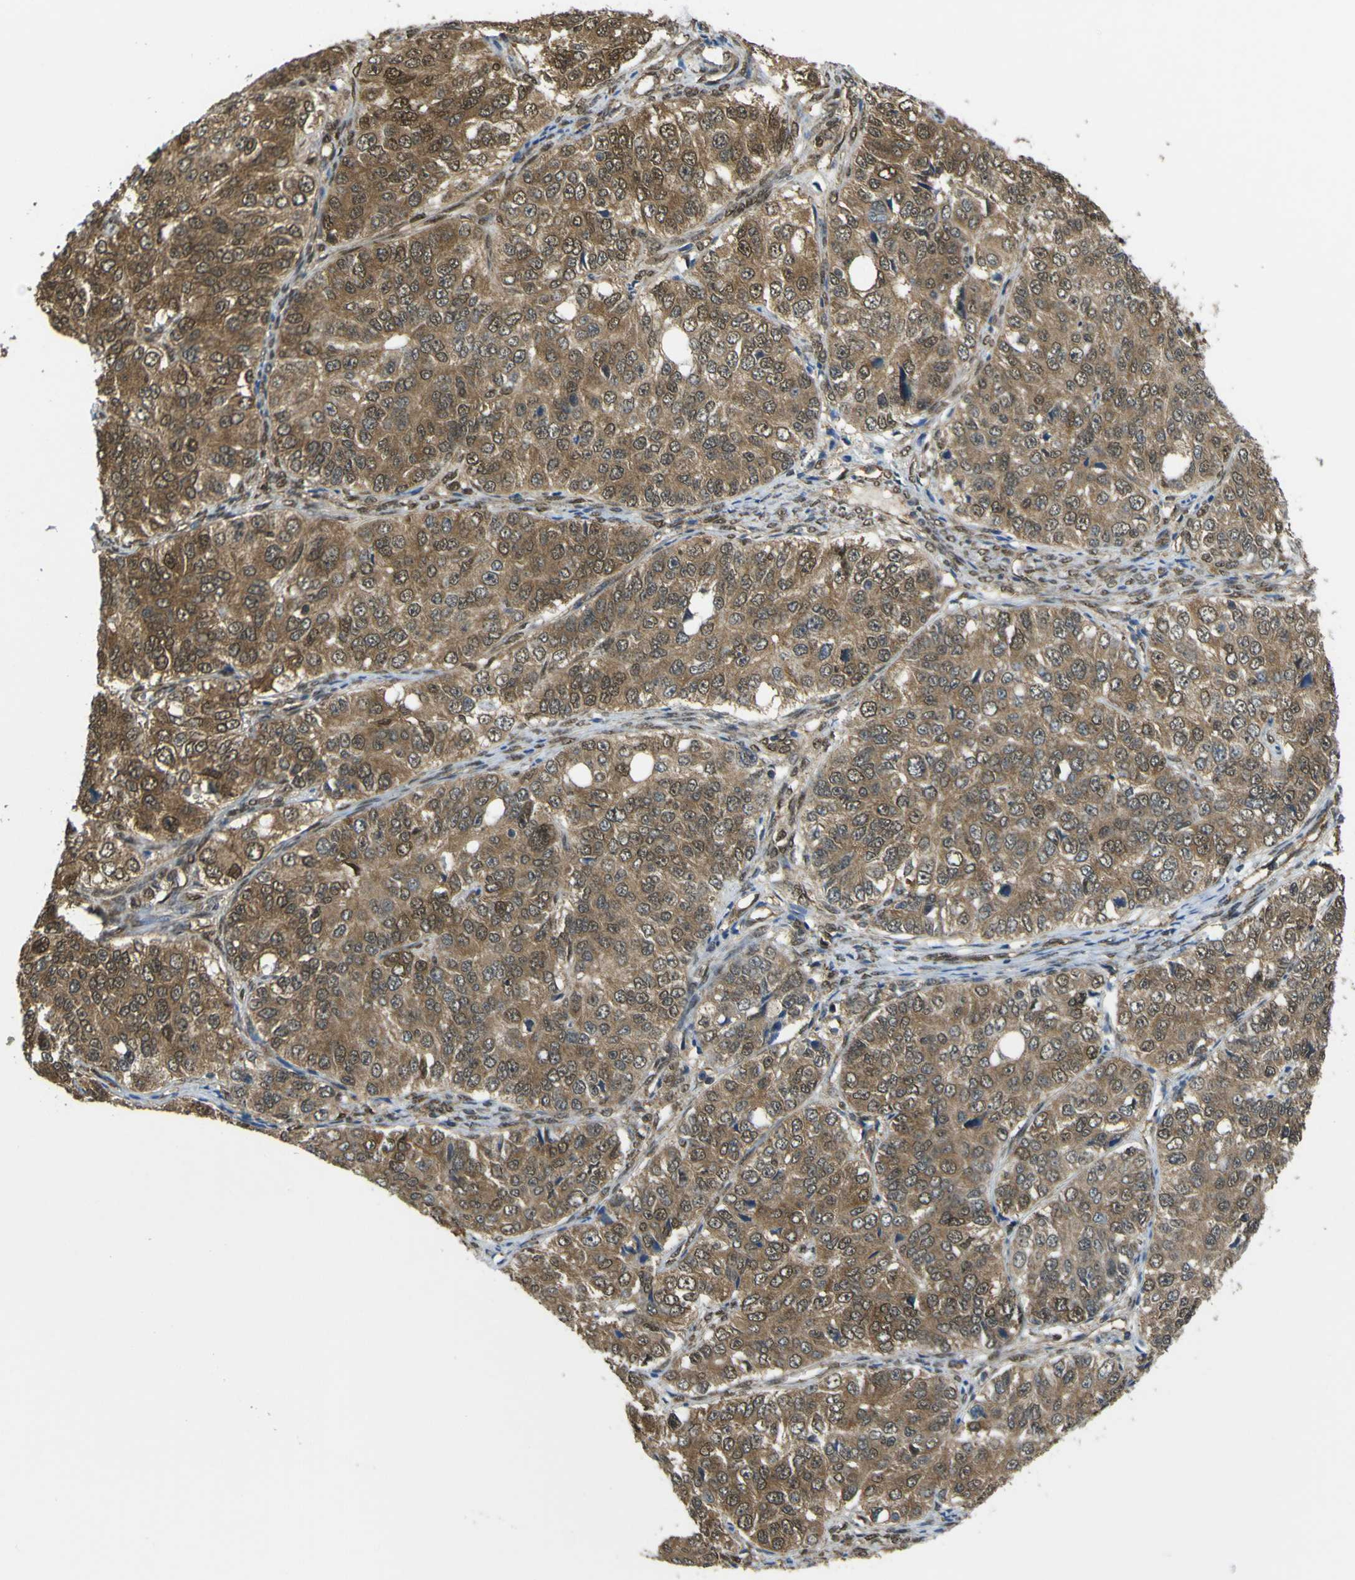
{"staining": {"intensity": "moderate", "quantity": ">75%", "location": "cytoplasmic/membranous,nuclear"}, "tissue": "ovarian cancer", "cell_type": "Tumor cells", "image_type": "cancer", "snomed": [{"axis": "morphology", "description": "Carcinoma, endometroid"}, {"axis": "topography", "description": "Ovary"}], "caption": "Tumor cells display medium levels of moderate cytoplasmic/membranous and nuclear staining in approximately >75% of cells in human endometroid carcinoma (ovarian).", "gene": "YWHAG", "patient": {"sex": "female", "age": 51}}